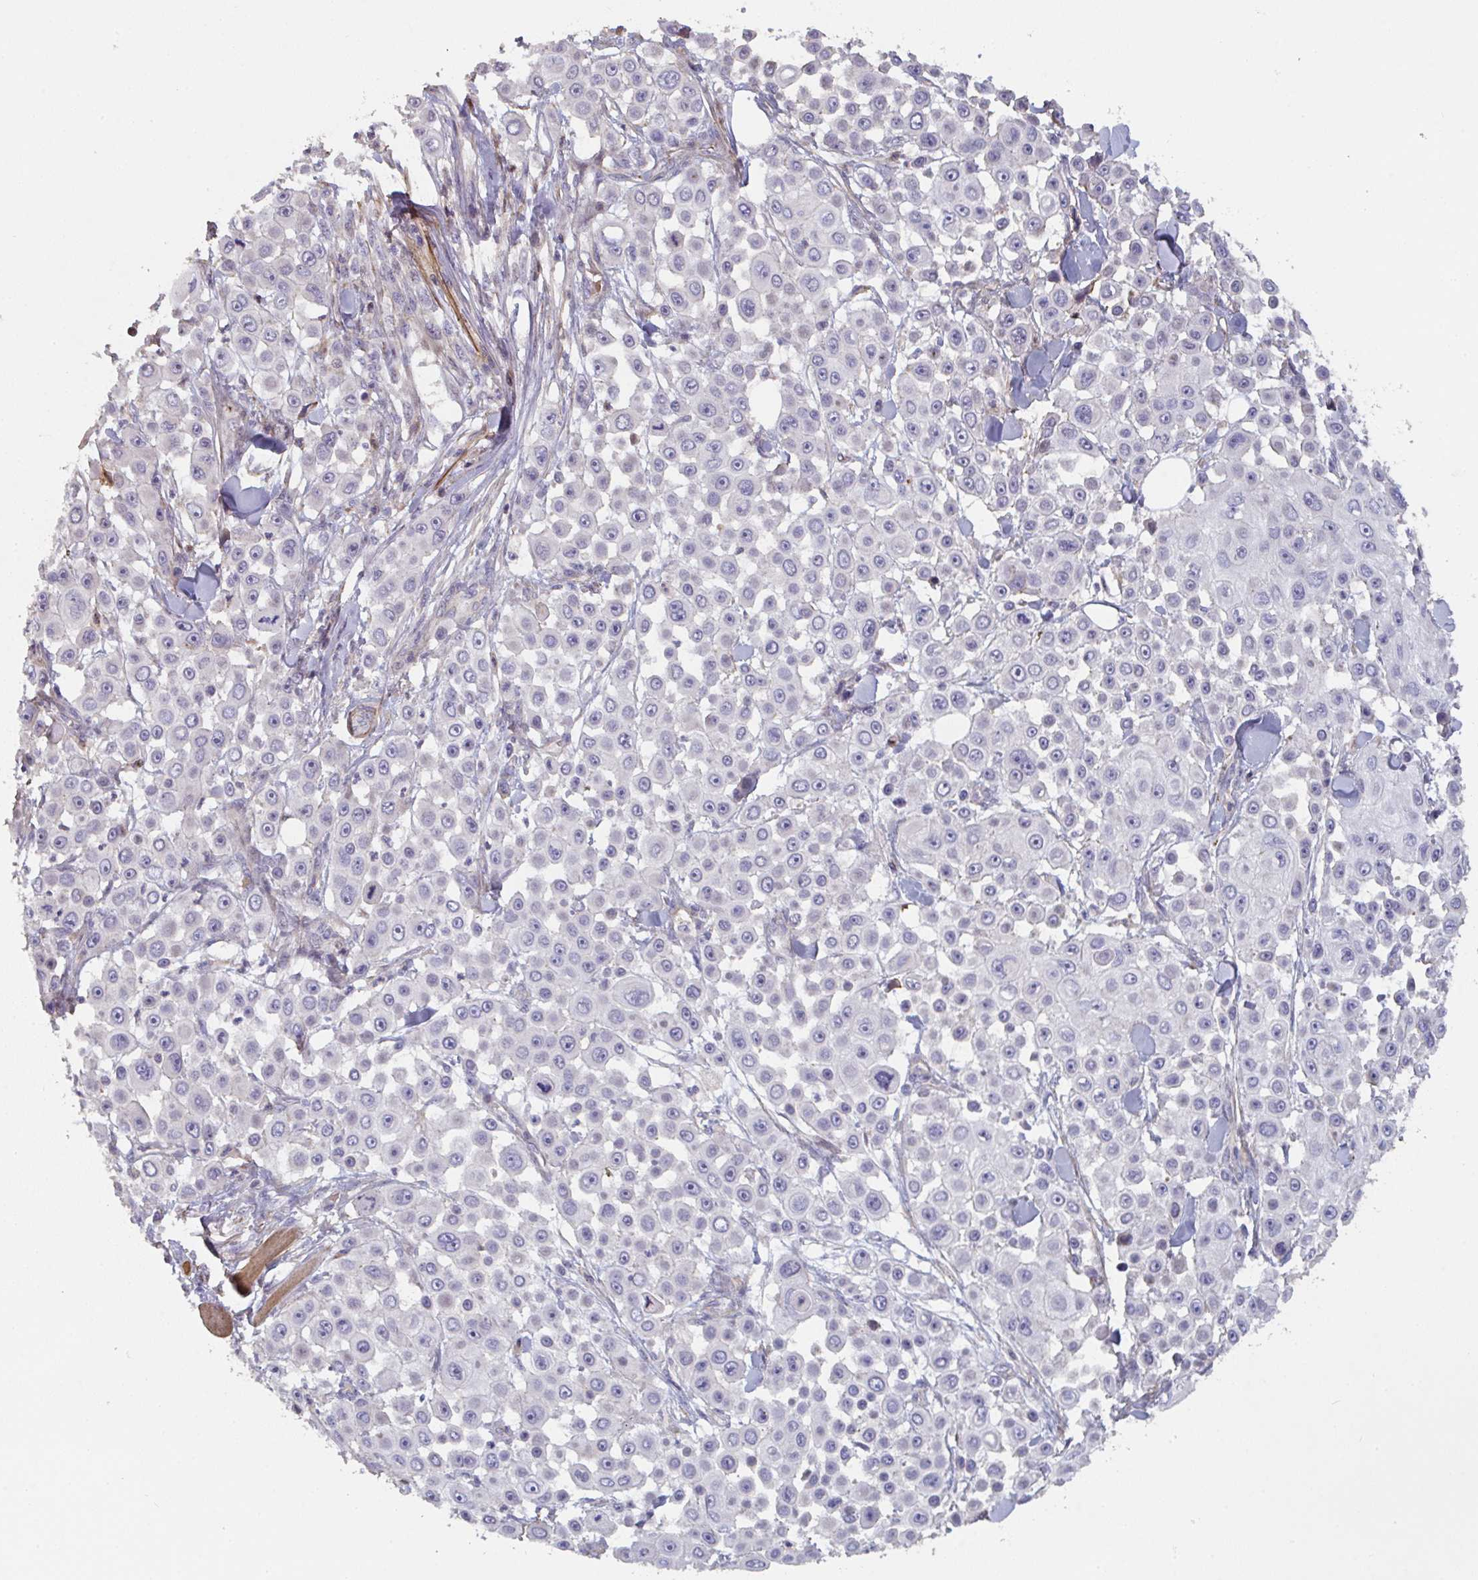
{"staining": {"intensity": "negative", "quantity": "none", "location": "none"}, "tissue": "skin cancer", "cell_type": "Tumor cells", "image_type": "cancer", "snomed": [{"axis": "morphology", "description": "Squamous cell carcinoma, NOS"}, {"axis": "topography", "description": "Skin"}], "caption": "Skin cancer stained for a protein using immunohistochemistry (IHC) demonstrates no expression tumor cells.", "gene": "FZD2", "patient": {"sex": "male", "age": 67}}